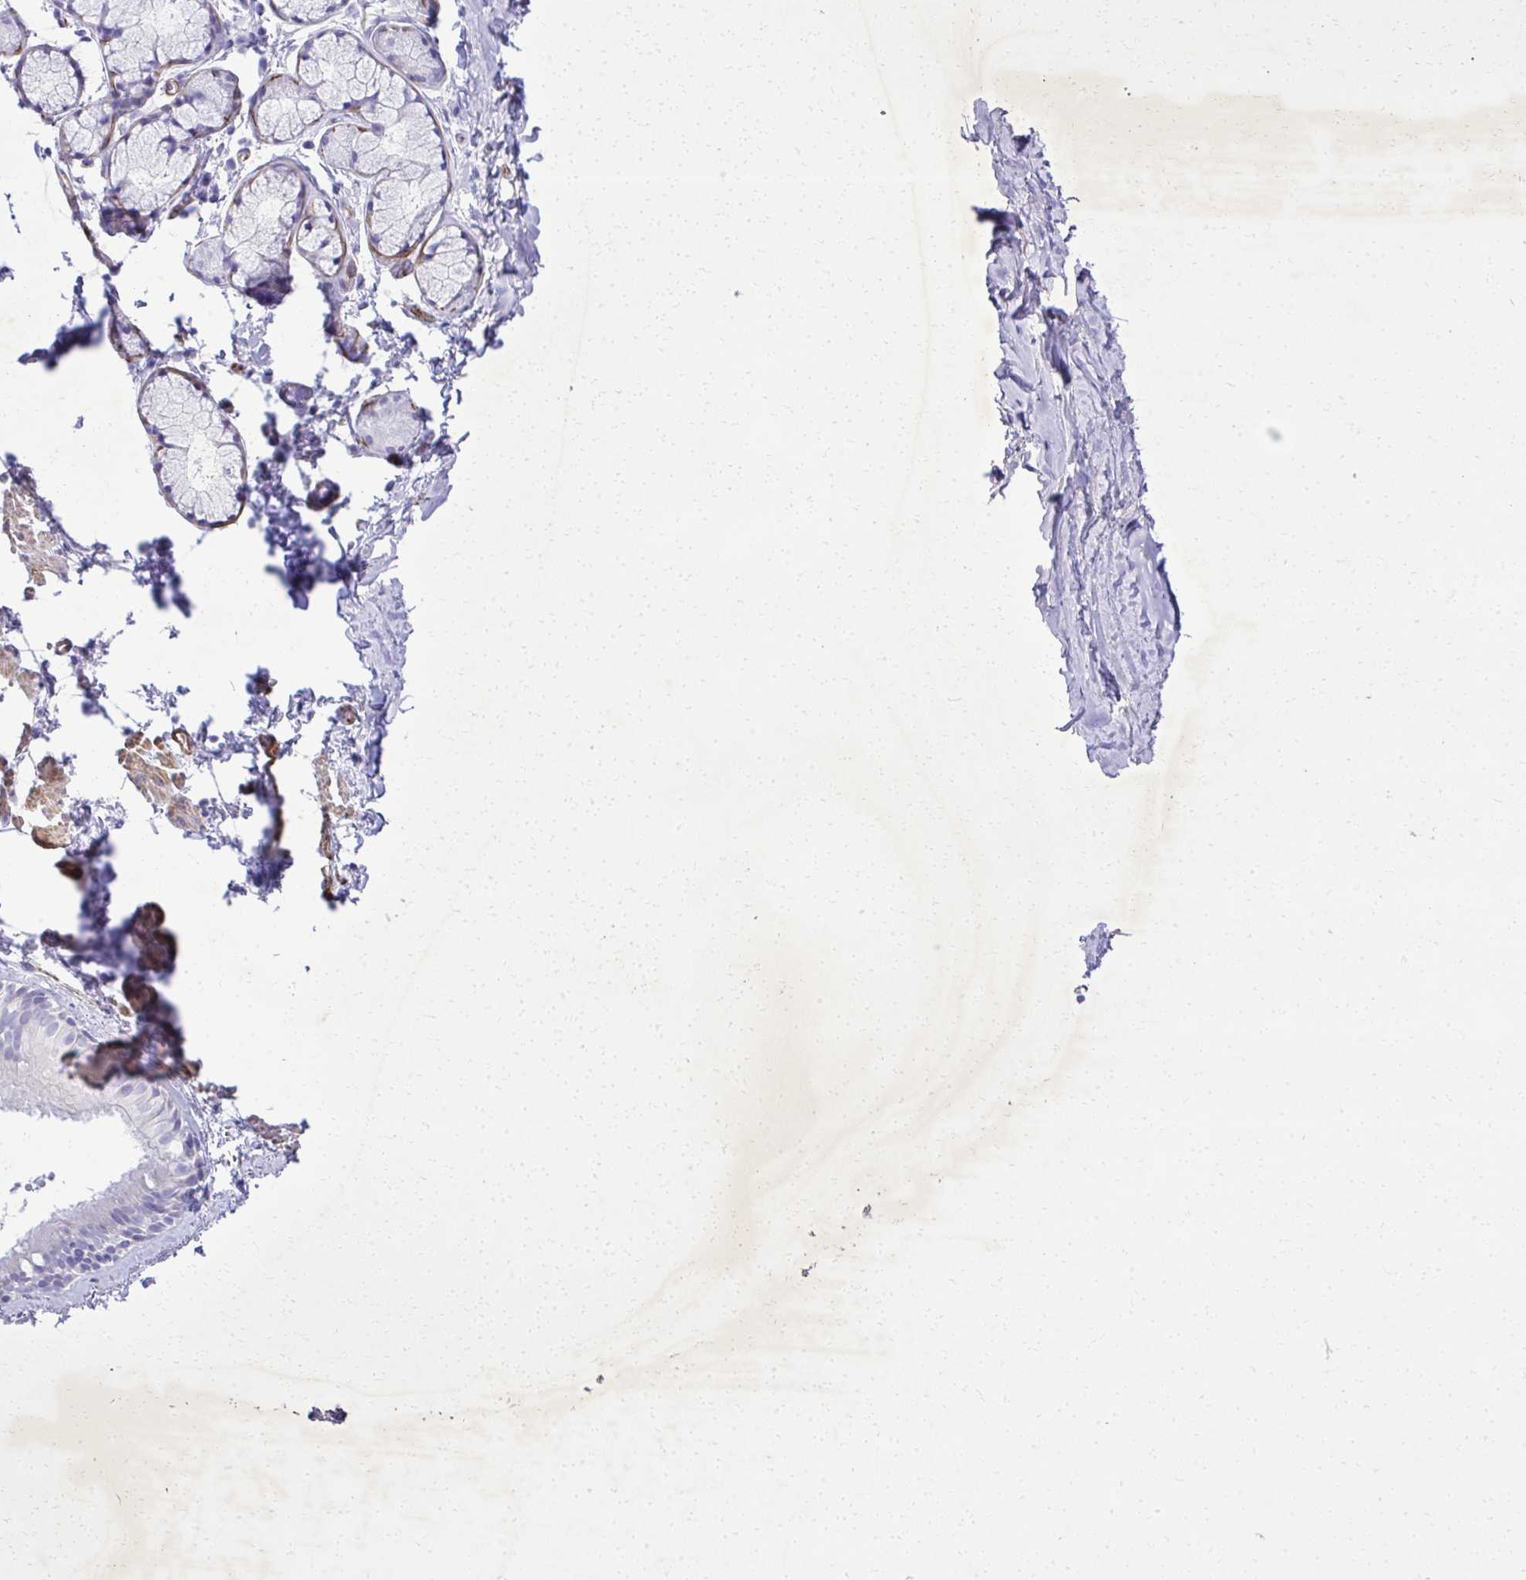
{"staining": {"intensity": "negative", "quantity": "none", "location": "none"}, "tissue": "bronchus", "cell_type": "Respiratory epithelial cells", "image_type": "normal", "snomed": [{"axis": "morphology", "description": "Normal tissue, NOS"}, {"axis": "topography", "description": "Cartilage tissue"}, {"axis": "topography", "description": "Bronchus"}], "caption": "Immunohistochemistry (IHC) of normal human bronchus demonstrates no expression in respiratory epithelial cells.", "gene": "PITPNM3", "patient": {"sex": "female", "age": 59}}